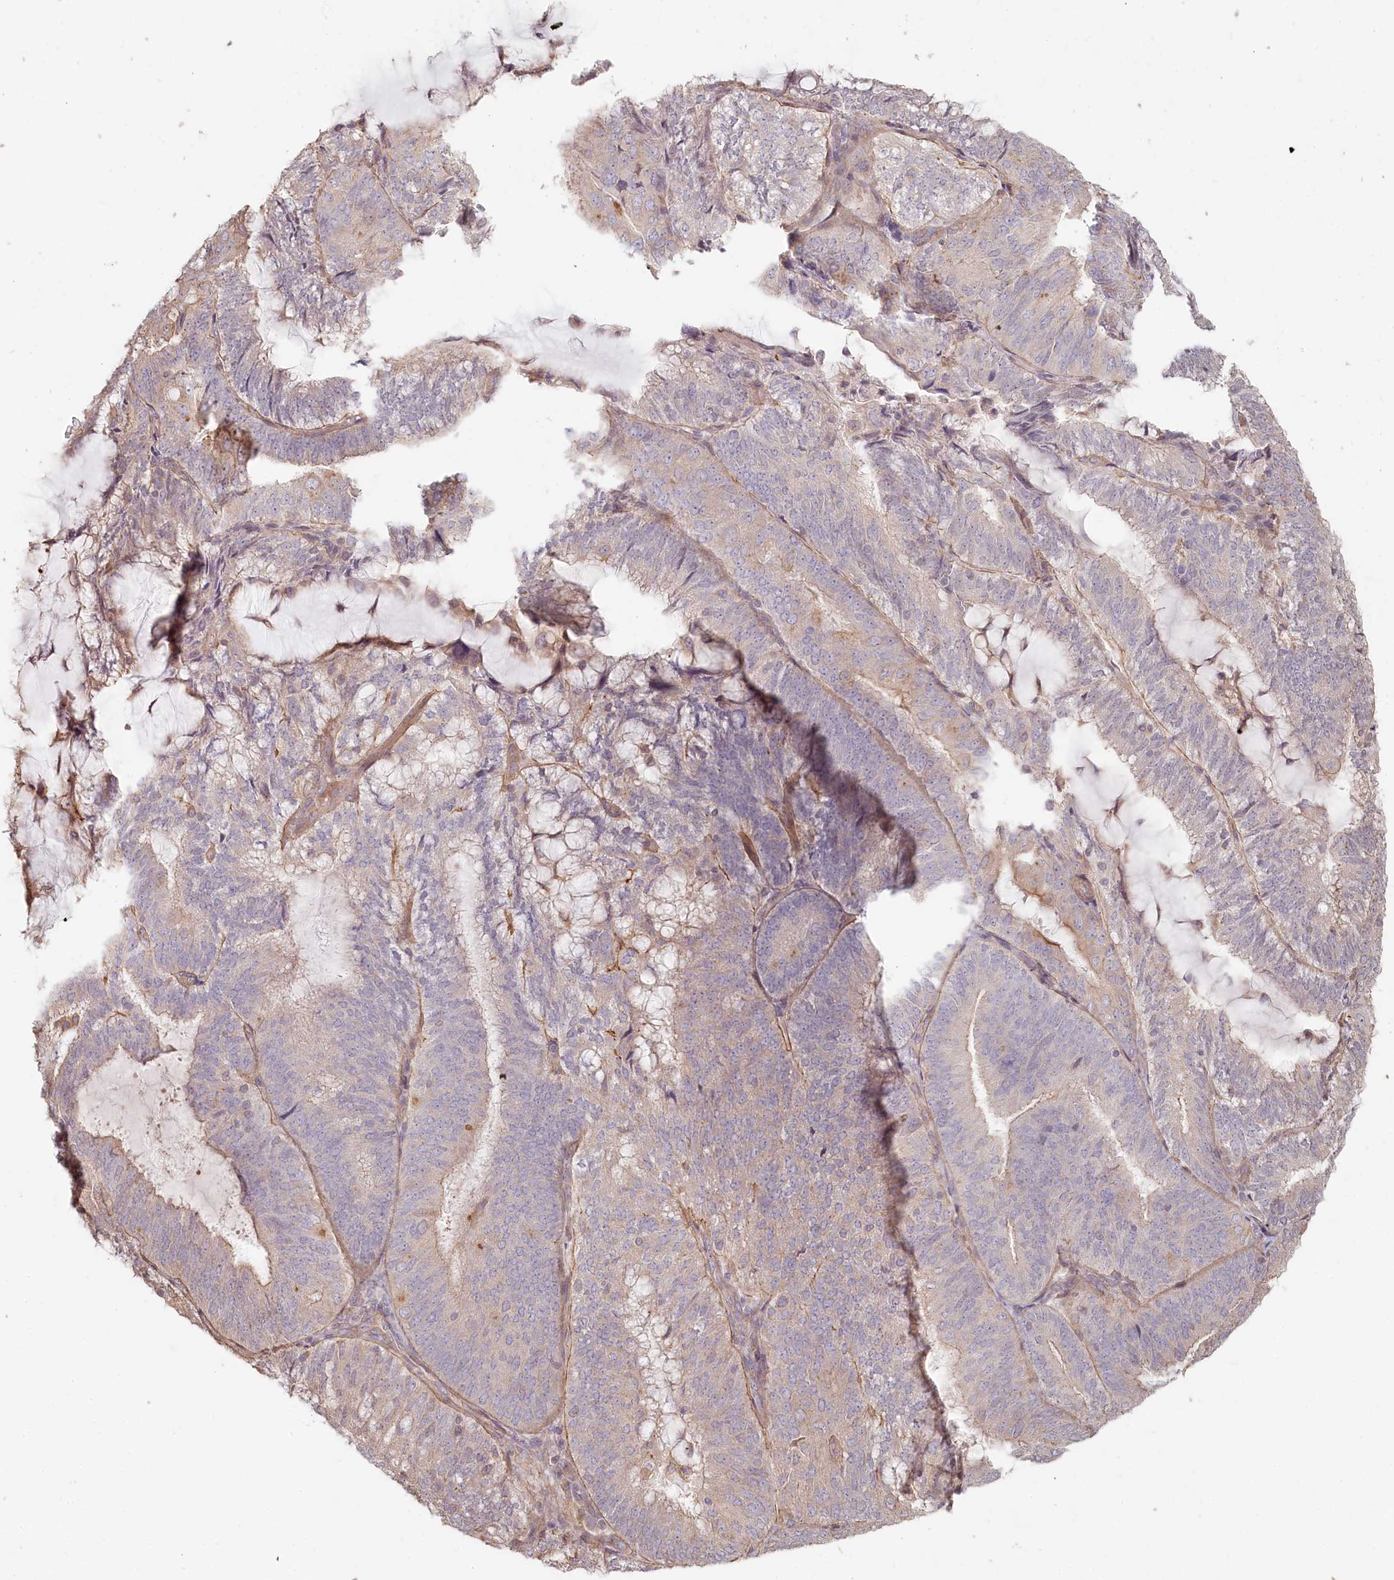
{"staining": {"intensity": "negative", "quantity": "none", "location": "none"}, "tissue": "endometrial cancer", "cell_type": "Tumor cells", "image_type": "cancer", "snomed": [{"axis": "morphology", "description": "Adenocarcinoma, NOS"}, {"axis": "topography", "description": "Endometrium"}], "caption": "Endometrial adenocarcinoma was stained to show a protein in brown. There is no significant expression in tumor cells. Brightfield microscopy of IHC stained with DAB (brown) and hematoxylin (blue), captured at high magnification.", "gene": "TCHP", "patient": {"sex": "female", "age": 81}}